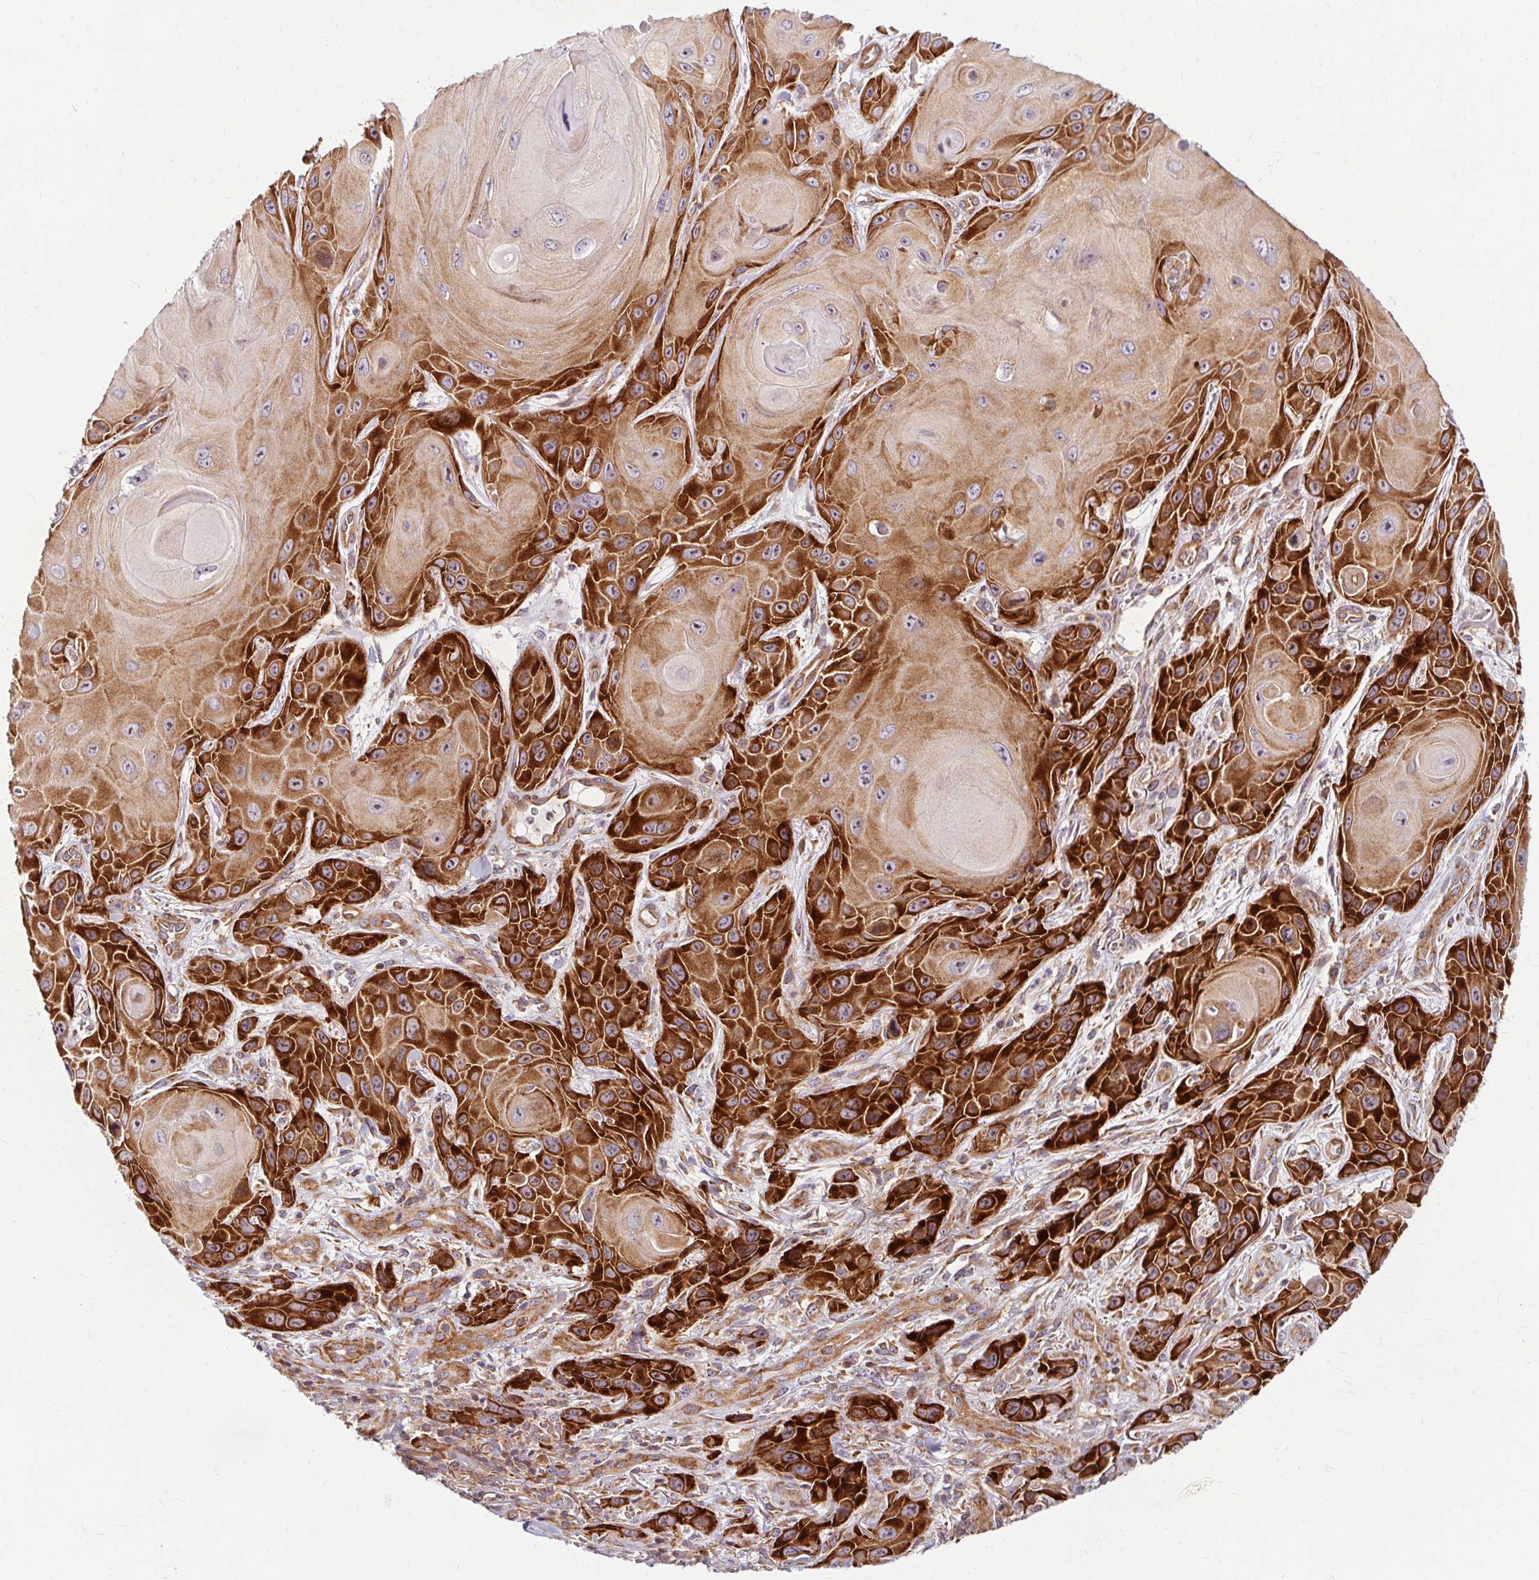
{"staining": {"intensity": "strong", "quantity": "25%-75%", "location": "cytoplasmic/membranous"}, "tissue": "skin cancer", "cell_type": "Tumor cells", "image_type": "cancer", "snomed": [{"axis": "morphology", "description": "Squamous cell carcinoma, NOS"}, {"axis": "topography", "description": "Skin"}], "caption": "Immunohistochemistry (DAB (3,3'-diaminobenzidine)) staining of human squamous cell carcinoma (skin) shows strong cytoplasmic/membranous protein positivity in about 25%-75% of tumor cells. (DAB IHC, brown staining for protein, blue staining for nuclei).", "gene": "BTF3", "patient": {"sex": "female", "age": 94}}